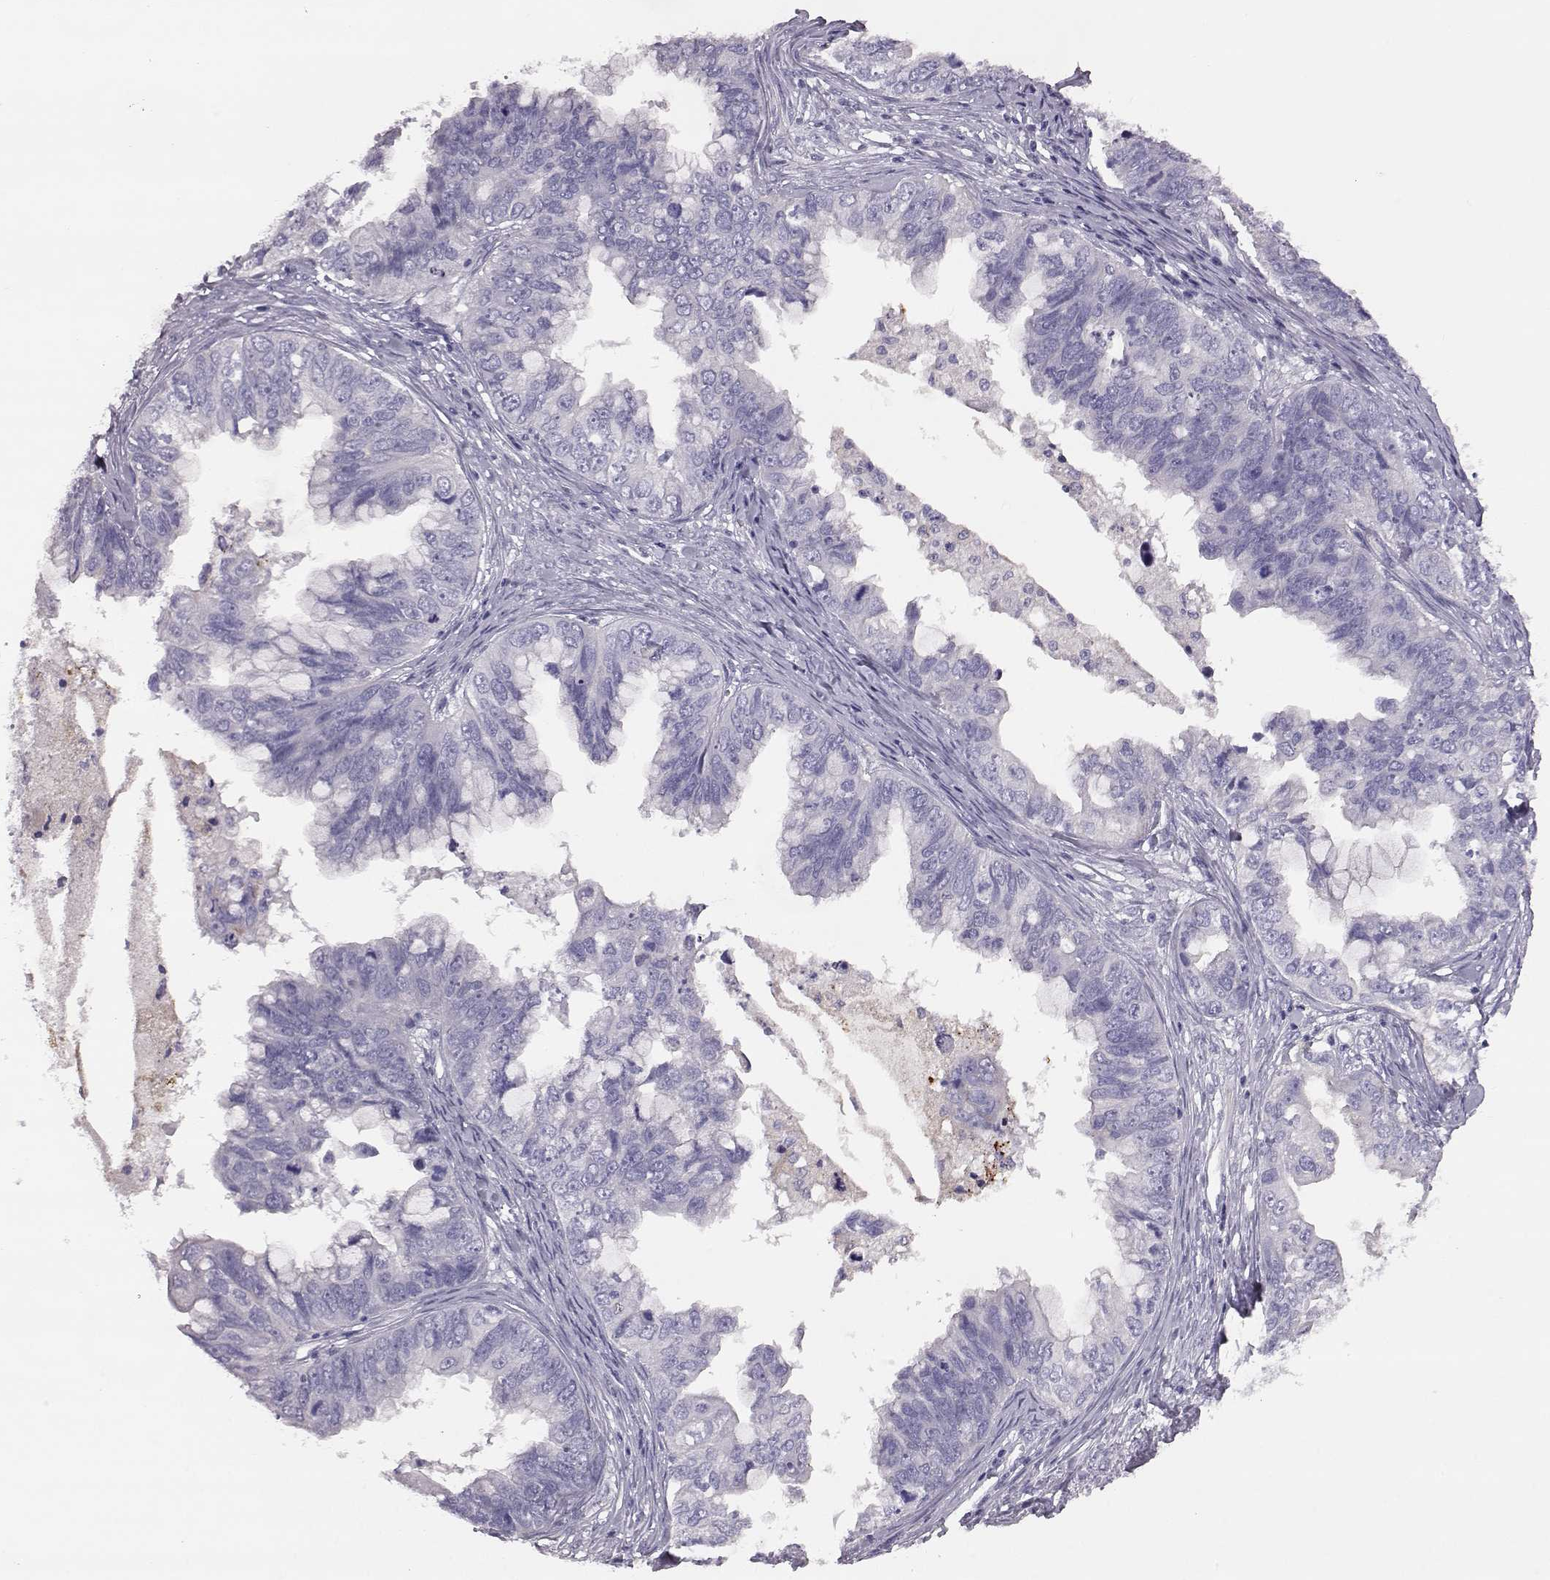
{"staining": {"intensity": "negative", "quantity": "none", "location": "none"}, "tissue": "ovarian cancer", "cell_type": "Tumor cells", "image_type": "cancer", "snomed": [{"axis": "morphology", "description": "Cystadenocarcinoma, mucinous, NOS"}, {"axis": "topography", "description": "Ovary"}], "caption": "High power microscopy micrograph of an IHC image of mucinous cystadenocarcinoma (ovarian), revealing no significant positivity in tumor cells. The staining is performed using DAB brown chromogen with nuclei counter-stained in using hematoxylin.", "gene": "ADGRG5", "patient": {"sex": "female", "age": 76}}